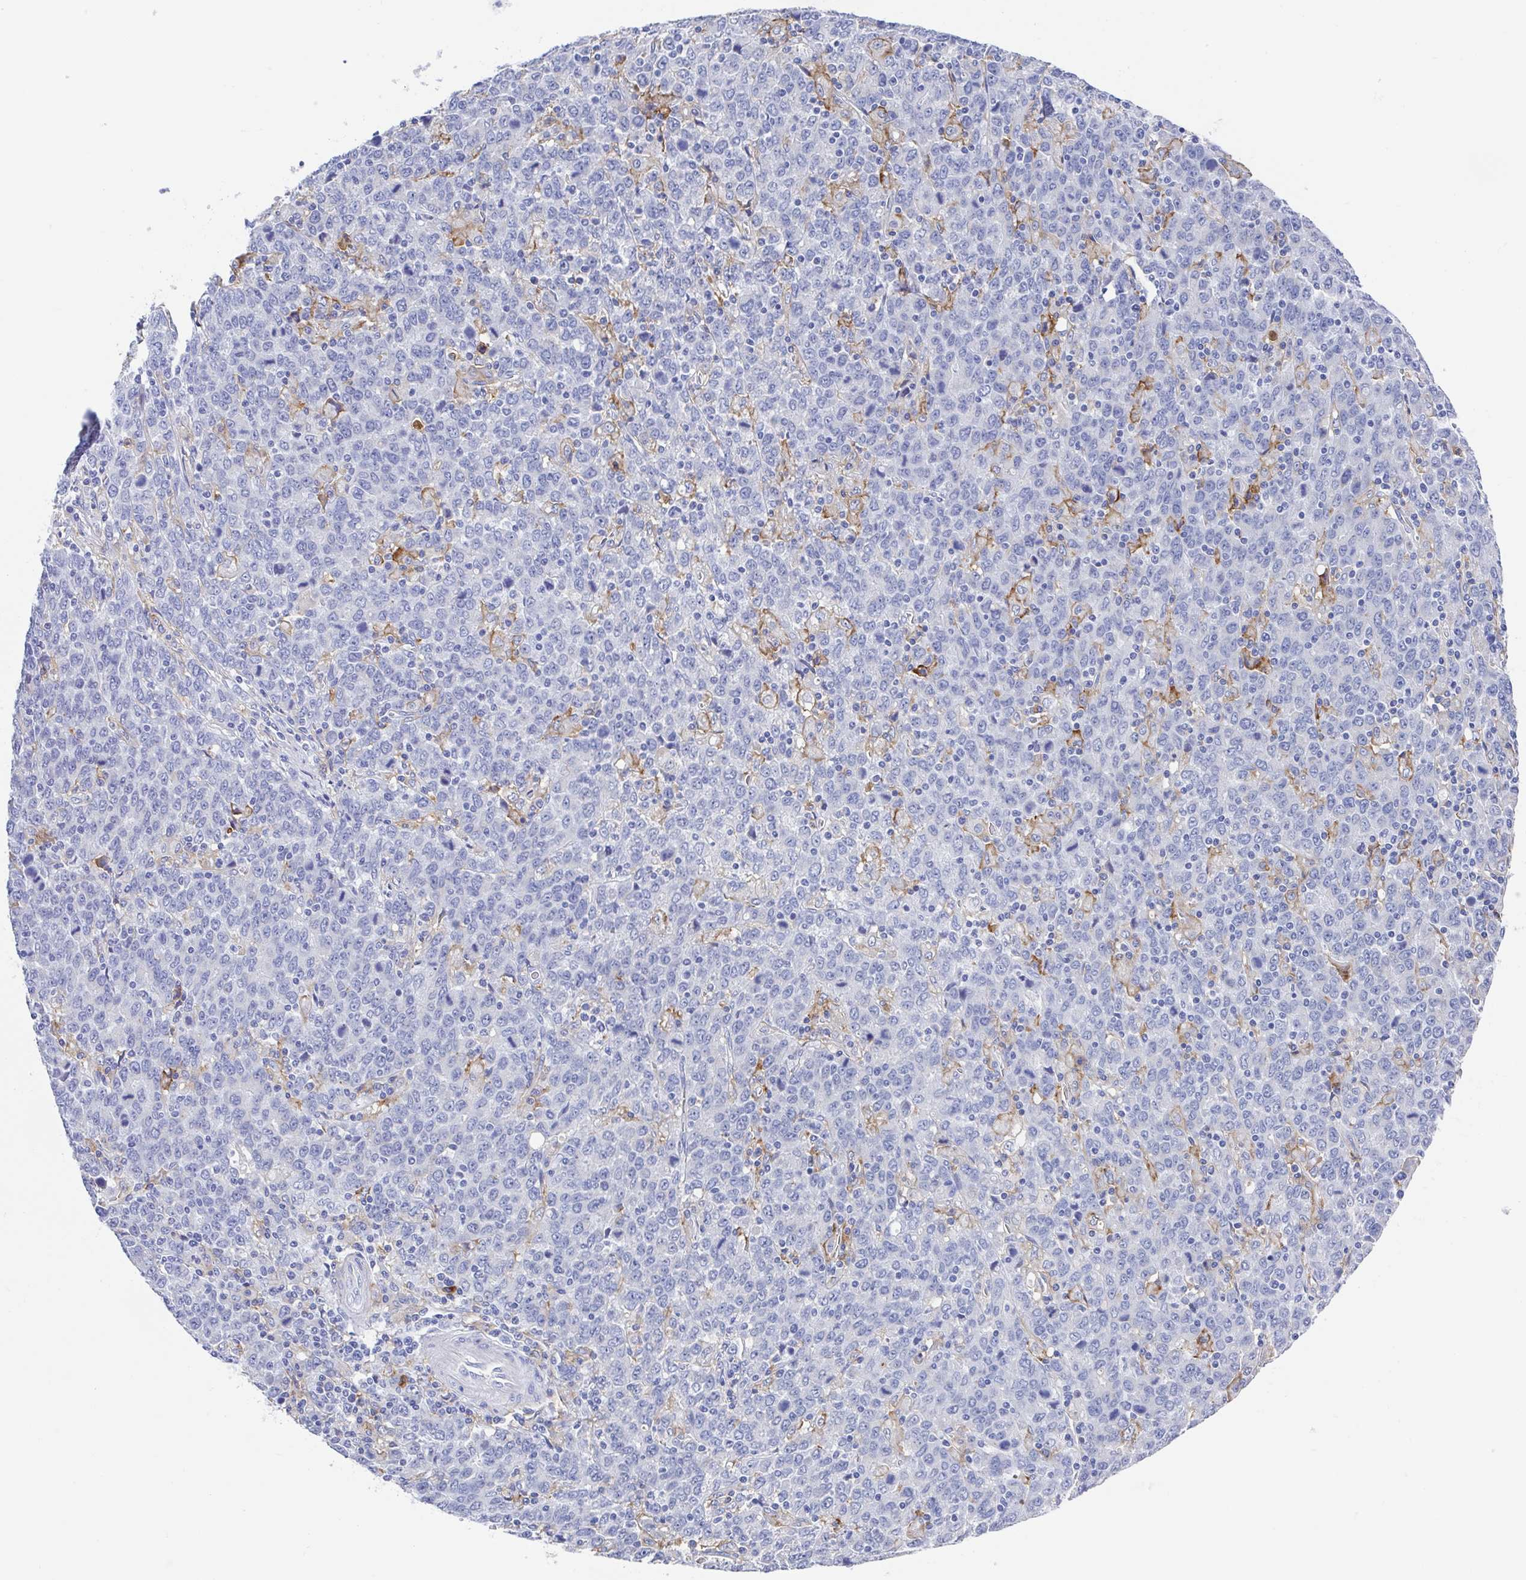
{"staining": {"intensity": "negative", "quantity": "none", "location": "none"}, "tissue": "stomach cancer", "cell_type": "Tumor cells", "image_type": "cancer", "snomed": [{"axis": "morphology", "description": "Adenocarcinoma, NOS"}, {"axis": "topography", "description": "Stomach, upper"}], "caption": "This is an IHC photomicrograph of human adenocarcinoma (stomach). There is no expression in tumor cells.", "gene": "FCGR3A", "patient": {"sex": "male", "age": 69}}